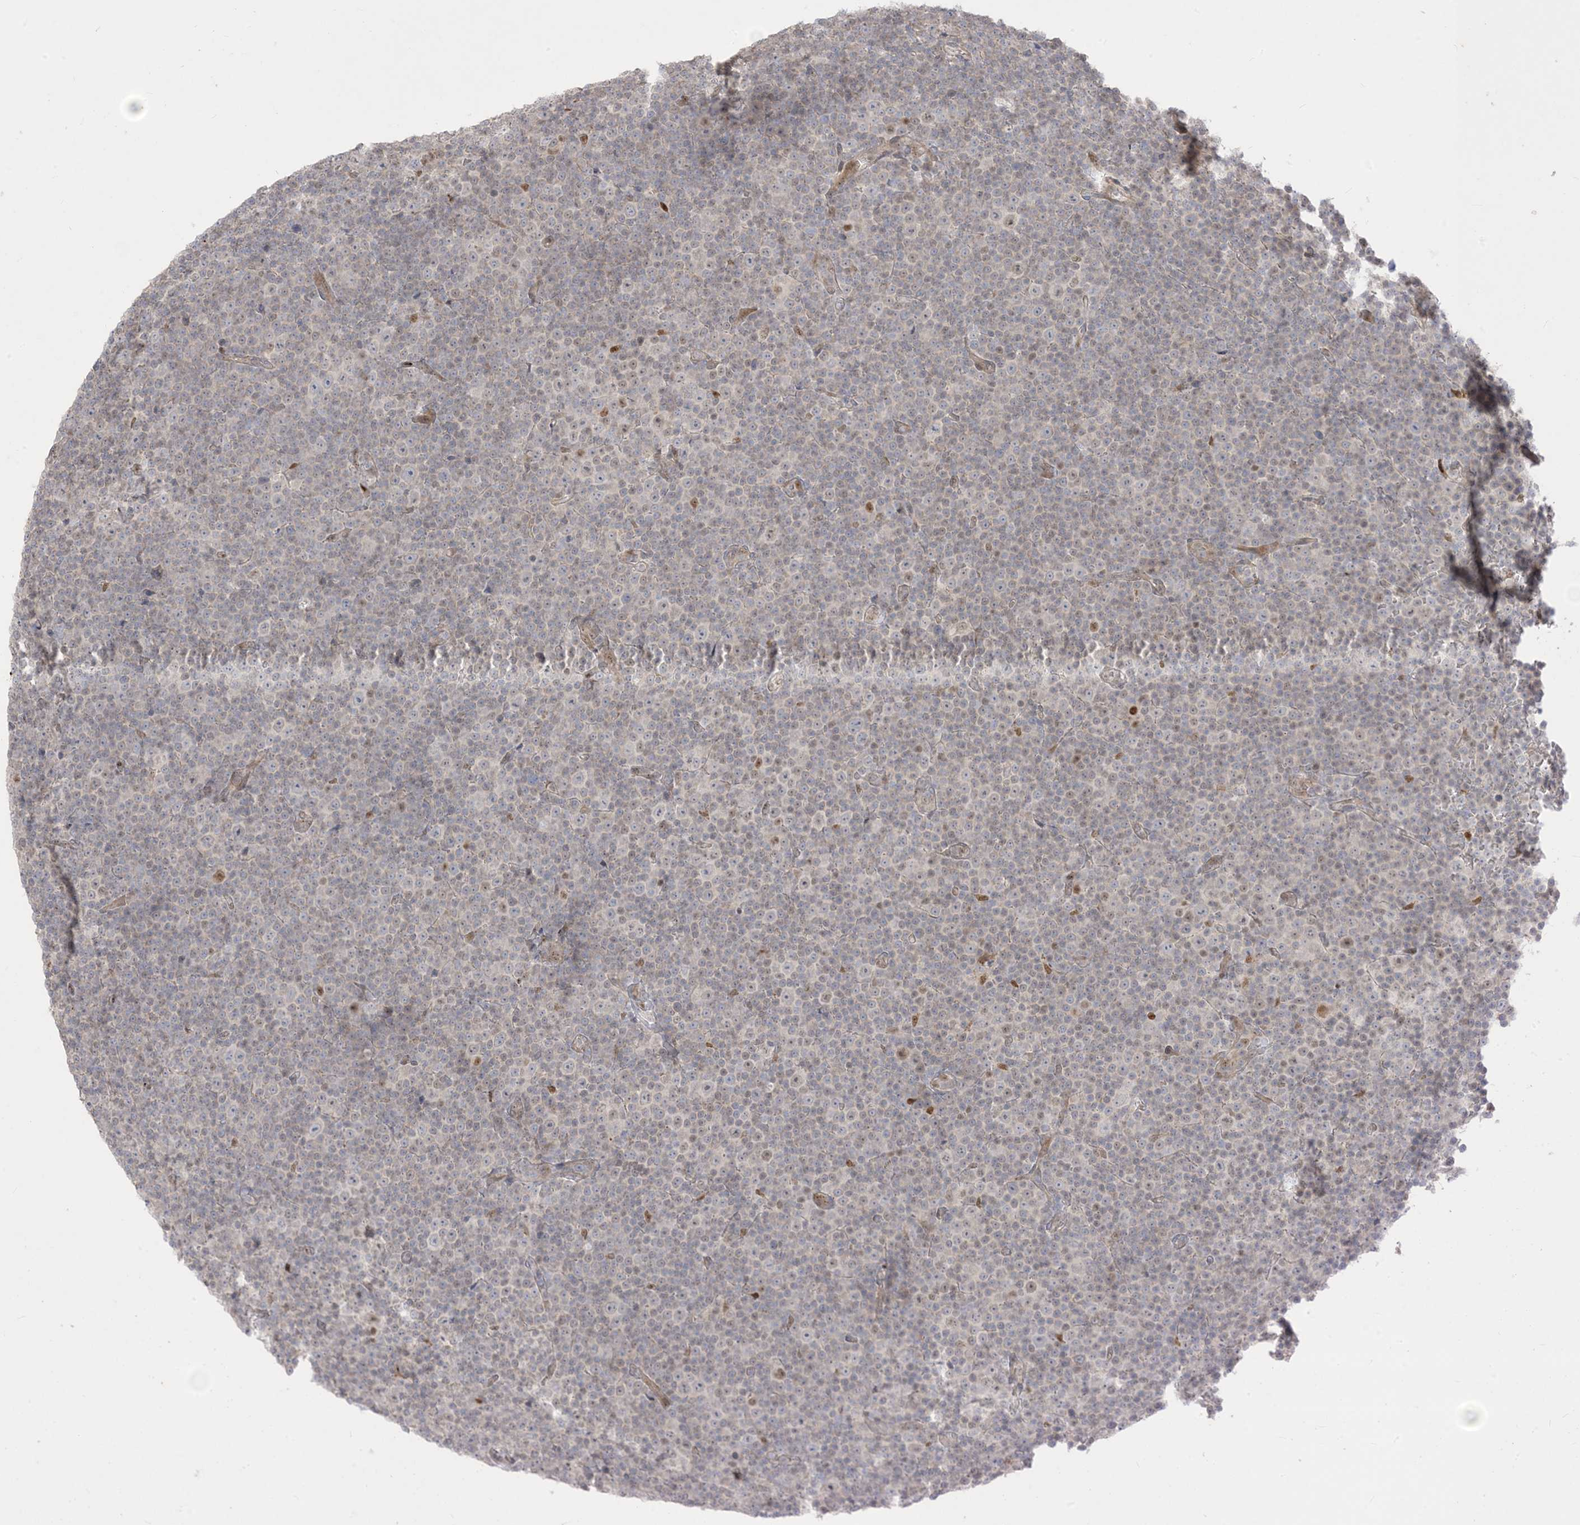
{"staining": {"intensity": "weak", "quantity": "<25%", "location": "nuclear"}, "tissue": "lymphoma", "cell_type": "Tumor cells", "image_type": "cancer", "snomed": [{"axis": "morphology", "description": "Malignant lymphoma, non-Hodgkin's type, Low grade"}, {"axis": "topography", "description": "Lymph node"}], "caption": "IHC micrograph of neoplastic tissue: human lymphoma stained with DAB (3,3'-diaminobenzidine) reveals no significant protein positivity in tumor cells. (Brightfield microscopy of DAB IHC at high magnification).", "gene": "BHLHE40", "patient": {"sex": "female", "age": 67}}